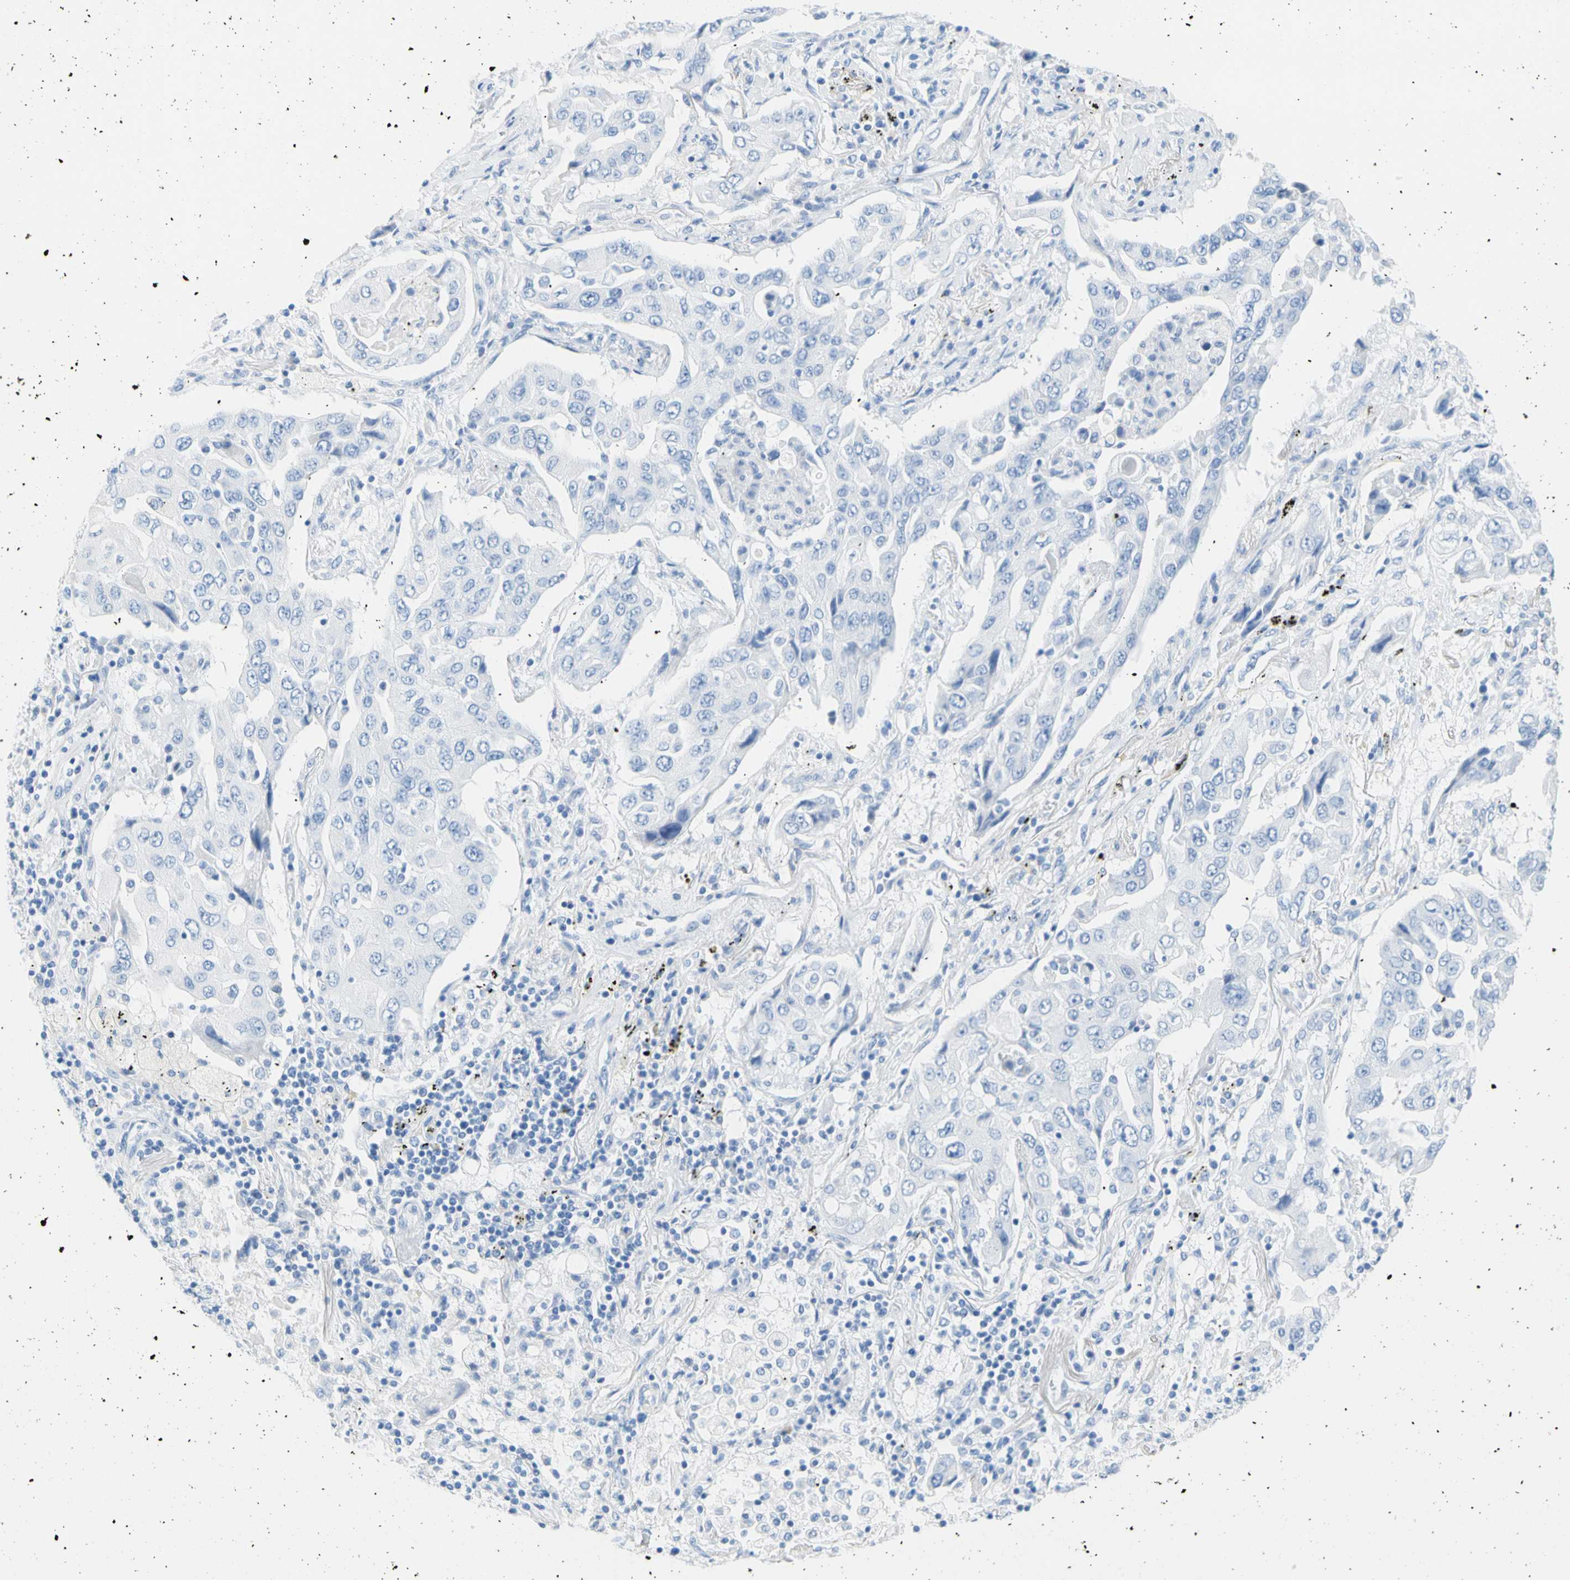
{"staining": {"intensity": "negative", "quantity": "none", "location": "none"}, "tissue": "lung cancer", "cell_type": "Tumor cells", "image_type": "cancer", "snomed": [{"axis": "morphology", "description": "Adenocarcinoma, NOS"}, {"axis": "topography", "description": "Lung"}], "caption": "Tumor cells show no significant staining in lung cancer (adenocarcinoma). (DAB immunohistochemistry with hematoxylin counter stain).", "gene": "CEL", "patient": {"sex": "female", "age": 65}}